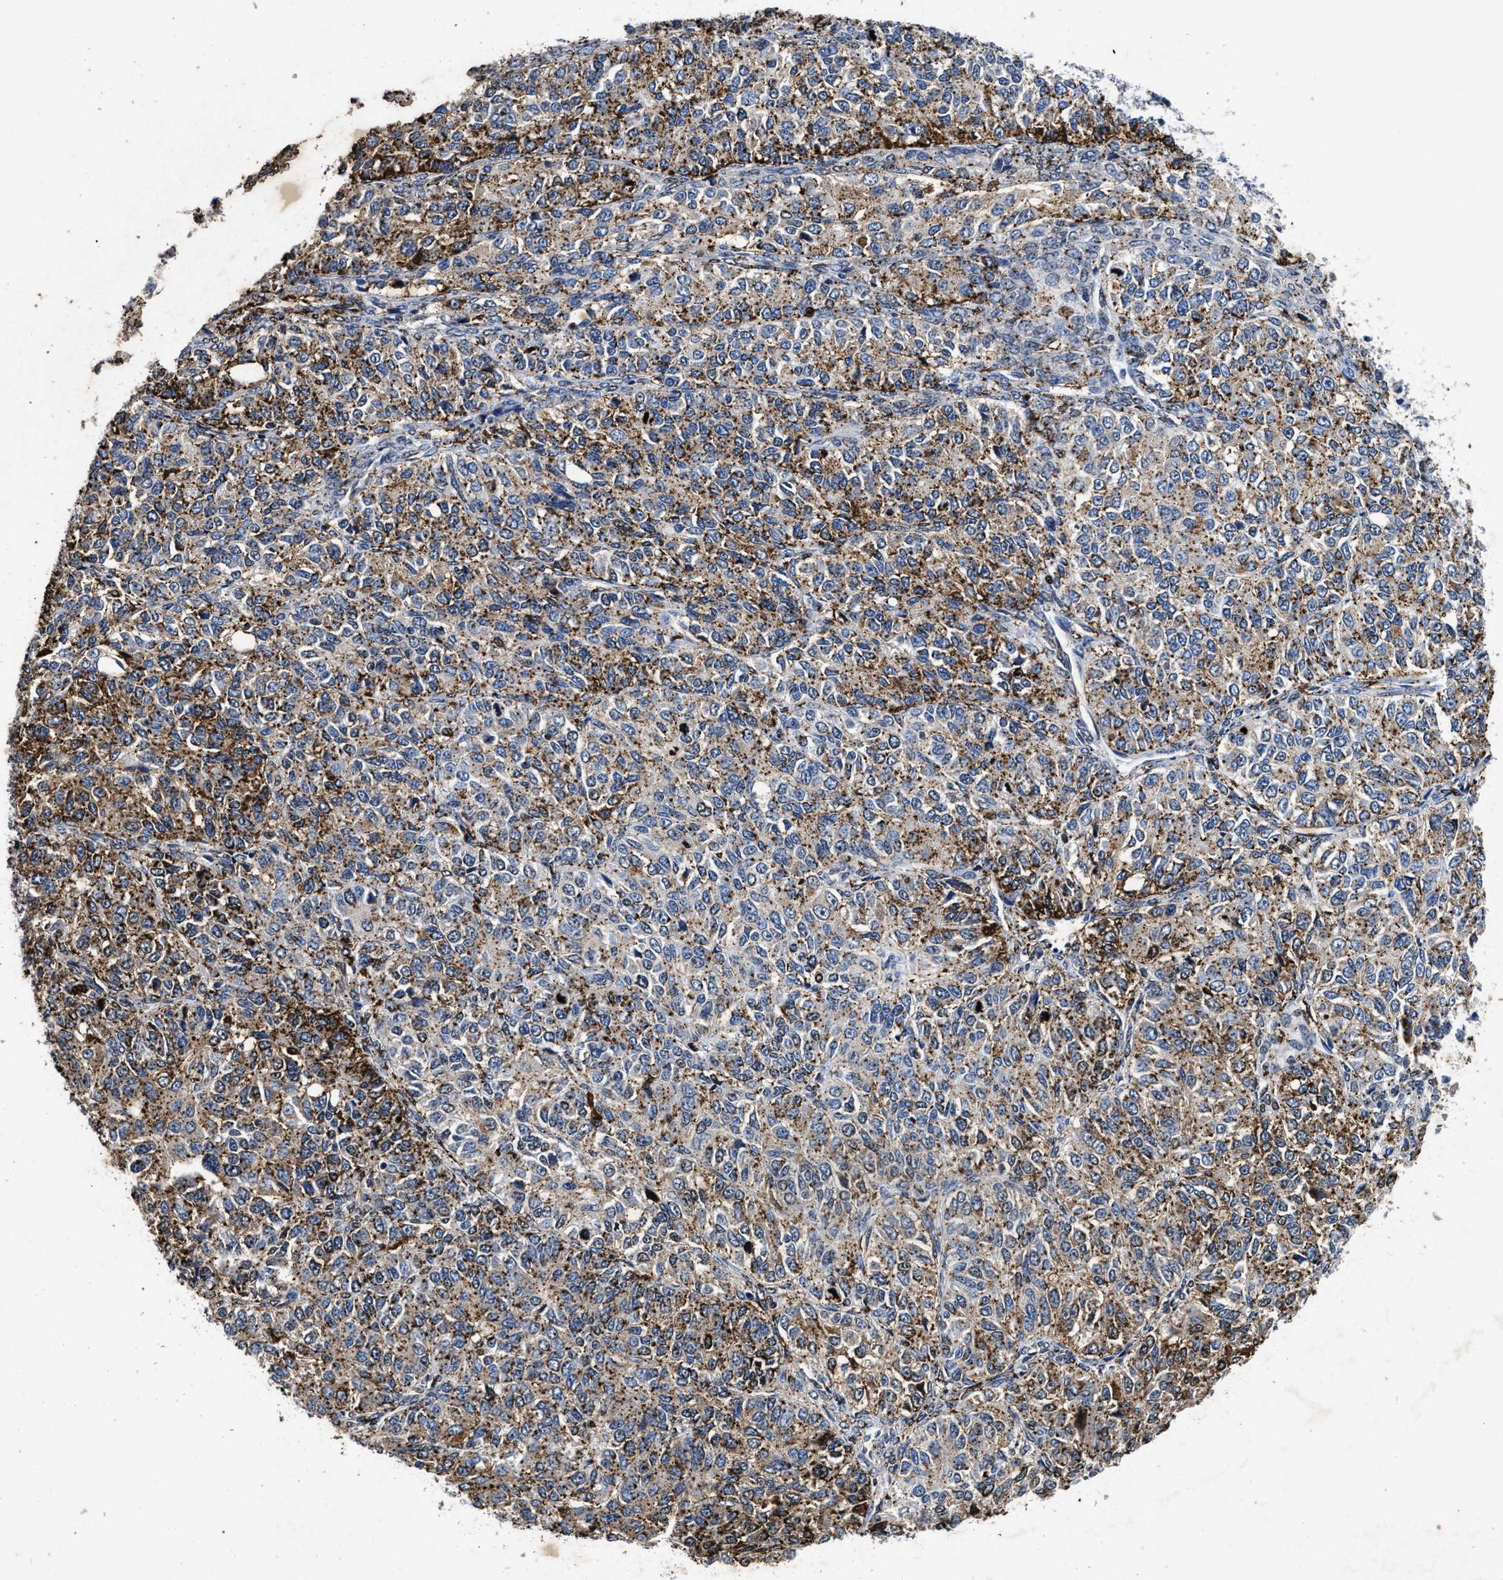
{"staining": {"intensity": "moderate", "quantity": "25%-75%", "location": "cytoplasmic/membranous"}, "tissue": "ovarian cancer", "cell_type": "Tumor cells", "image_type": "cancer", "snomed": [{"axis": "morphology", "description": "Carcinoma, endometroid"}, {"axis": "topography", "description": "Ovary"}], "caption": "Tumor cells show moderate cytoplasmic/membranous expression in approximately 25%-75% of cells in ovarian cancer.", "gene": "LTB4R2", "patient": {"sex": "female", "age": 51}}